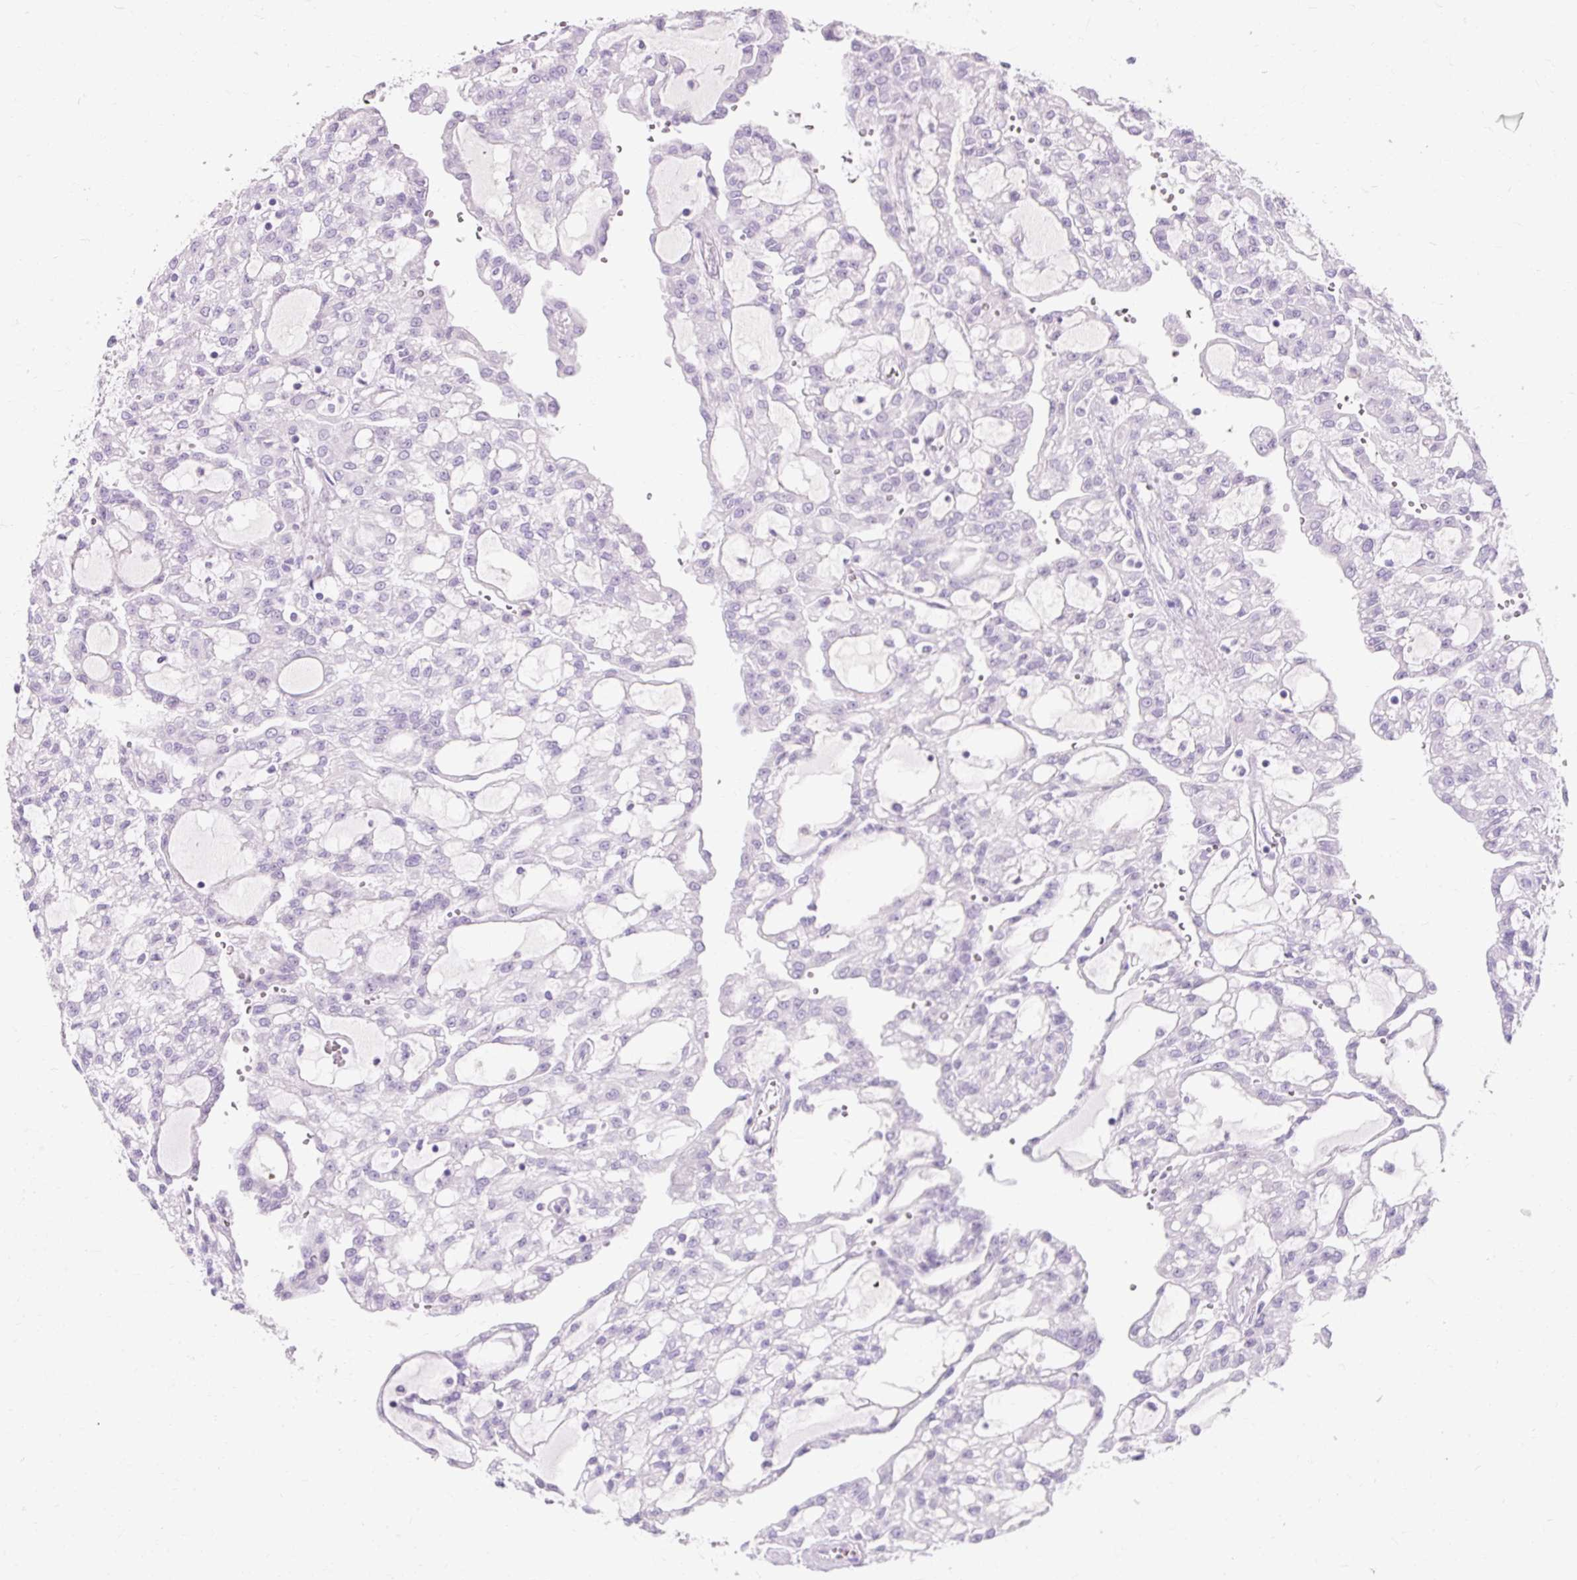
{"staining": {"intensity": "negative", "quantity": "none", "location": "none"}, "tissue": "renal cancer", "cell_type": "Tumor cells", "image_type": "cancer", "snomed": [{"axis": "morphology", "description": "Adenocarcinoma, NOS"}, {"axis": "topography", "description": "Kidney"}], "caption": "Immunohistochemical staining of renal adenocarcinoma exhibits no significant staining in tumor cells.", "gene": "TMEM213", "patient": {"sex": "male", "age": 63}}